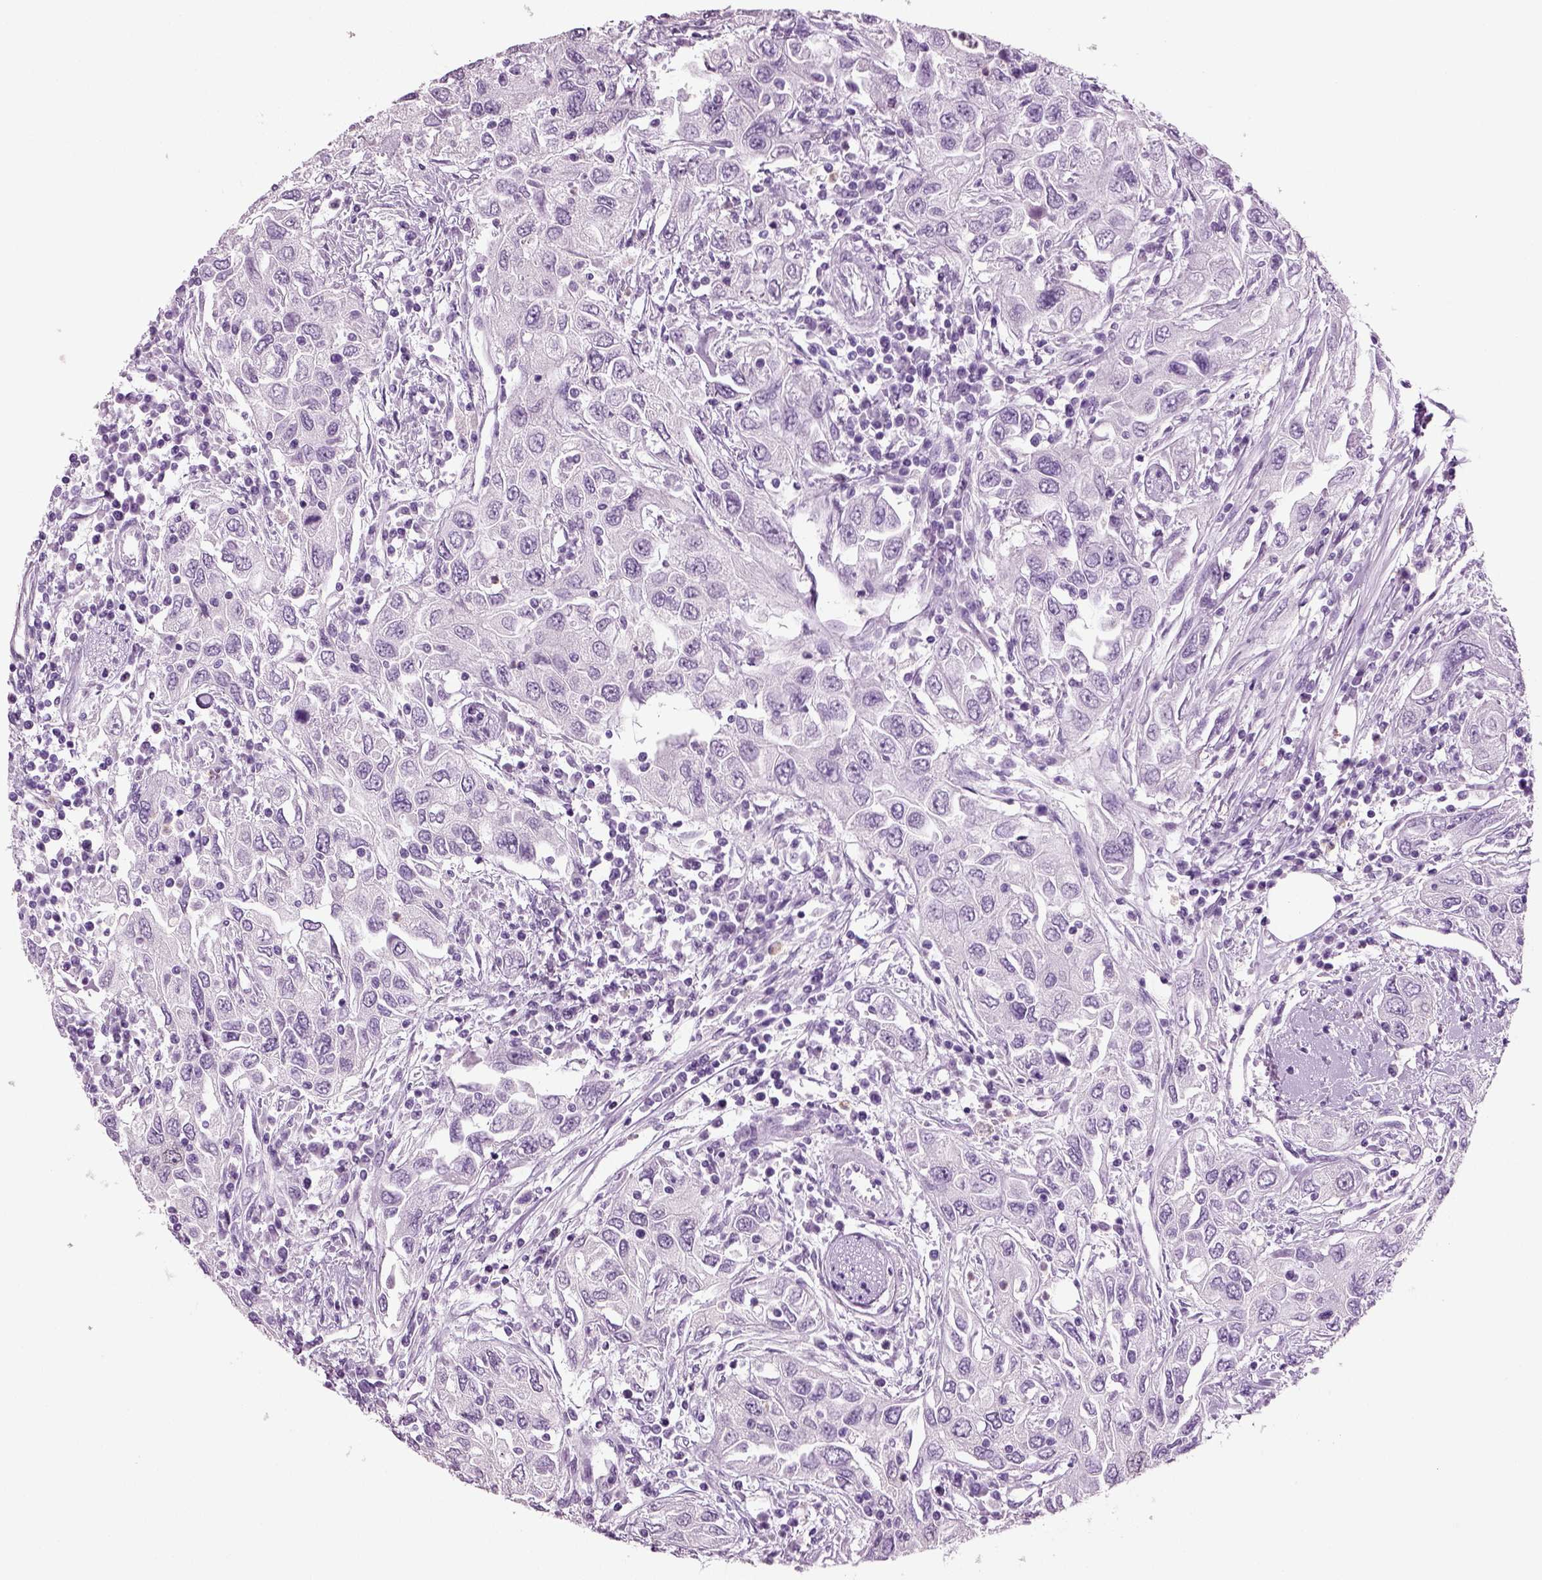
{"staining": {"intensity": "negative", "quantity": "none", "location": "none"}, "tissue": "urothelial cancer", "cell_type": "Tumor cells", "image_type": "cancer", "snomed": [{"axis": "morphology", "description": "Urothelial carcinoma, High grade"}, {"axis": "topography", "description": "Urinary bladder"}], "caption": "Immunohistochemistry photomicrograph of neoplastic tissue: human urothelial cancer stained with DAB (3,3'-diaminobenzidine) demonstrates no significant protein expression in tumor cells.", "gene": "CRABP1", "patient": {"sex": "male", "age": 76}}